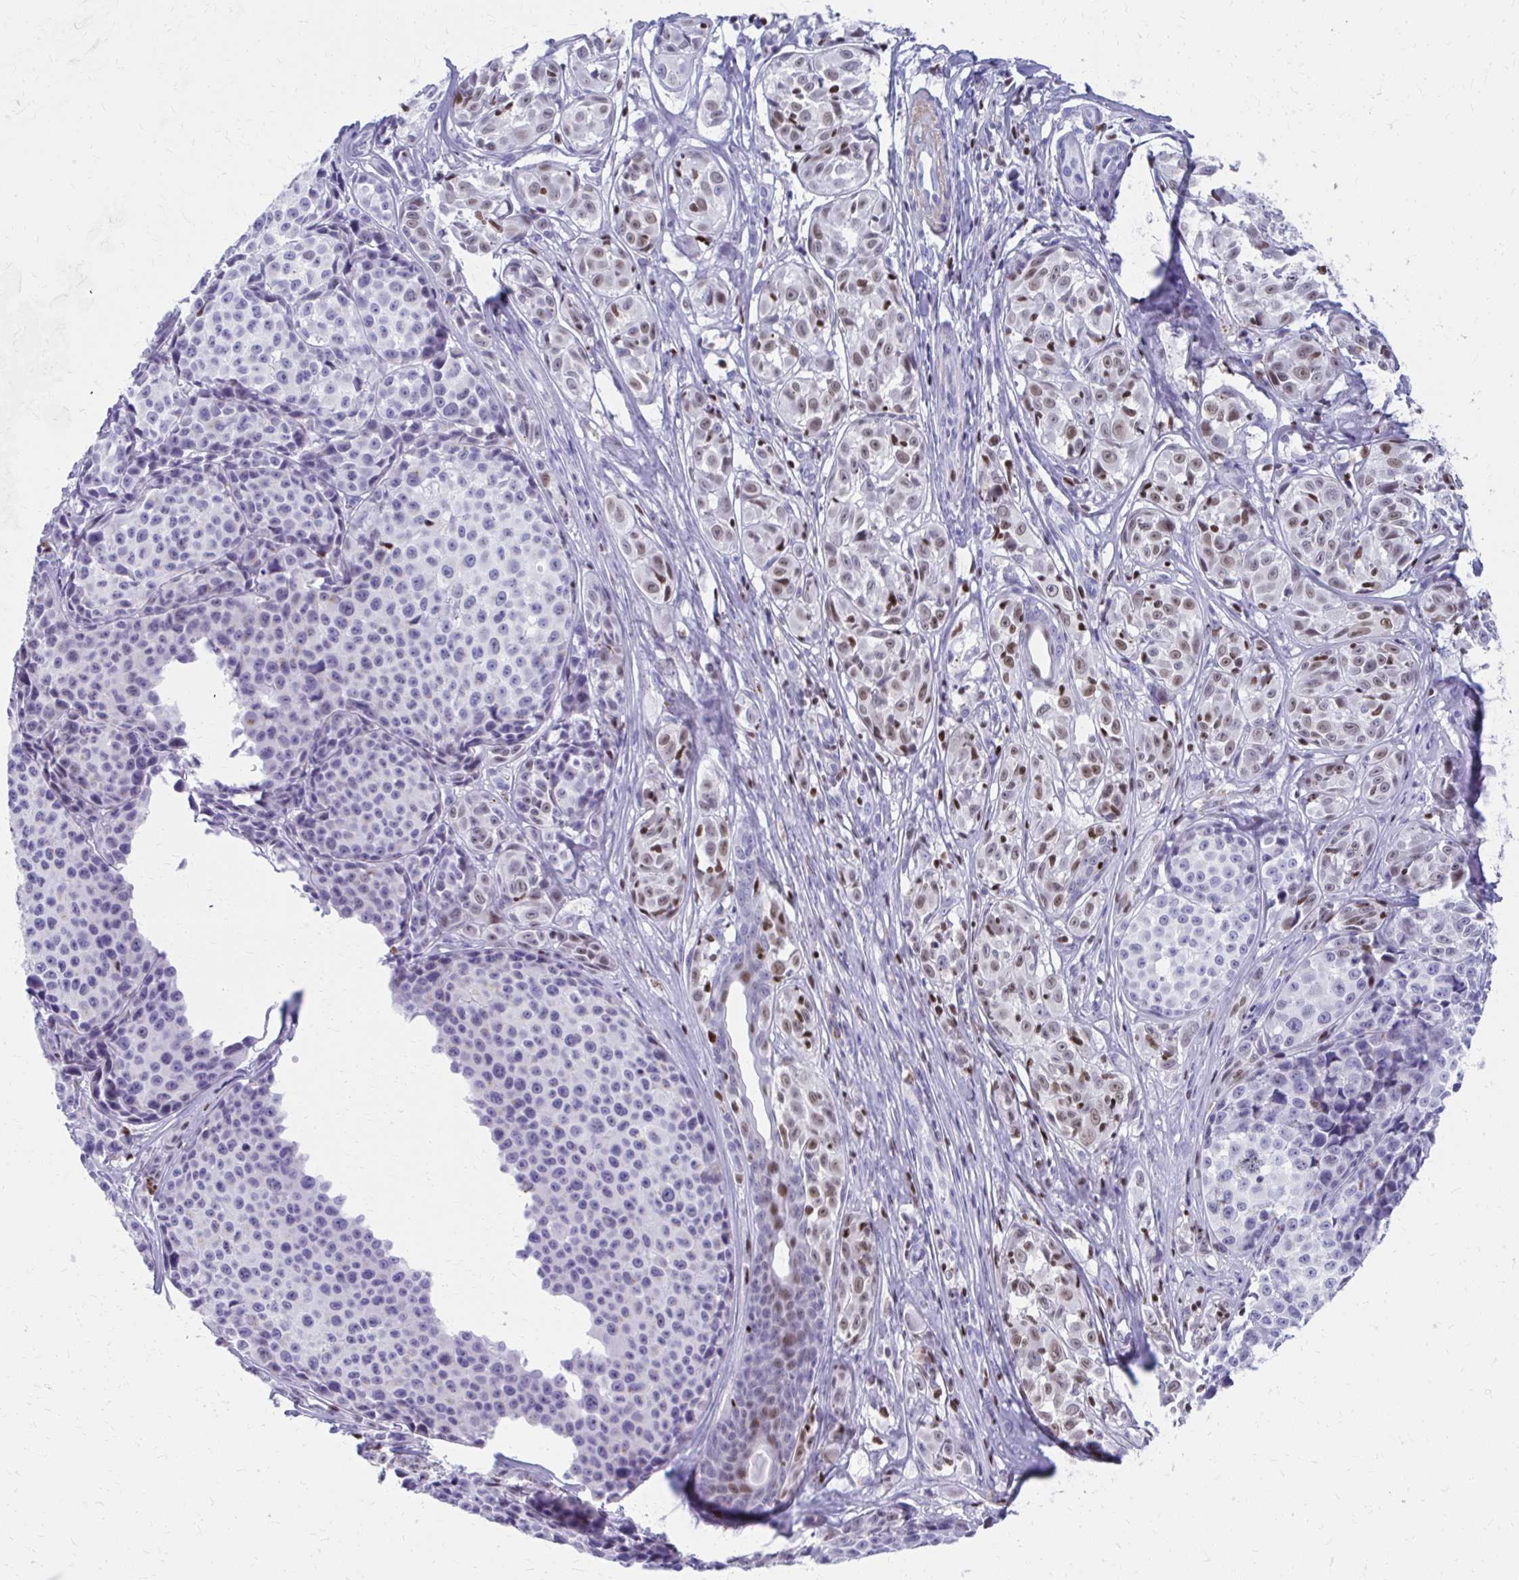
{"staining": {"intensity": "weak", "quantity": ">75%", "location": "nuclear"}, "tissue": "melanoma", "cell_type": "Tumor cells", "image_type": "cancer", "snomed": [{"axis": "morphology", "description": "Malignant melanoma, NOS"}, {"axis": "topography", "description": "Skin"}], "caption": "Immunohistochemical staining of melanoma demonstrates low levels of weak nuclear protein staining in approximately >75% of tumor cells. The staining was performed using DAB, with brown indicating positive protein expression. Nuclei are stained blue with hematoxylin.", "gene": "RUNX3", "patient": {"sex": "female", "age": 35}}